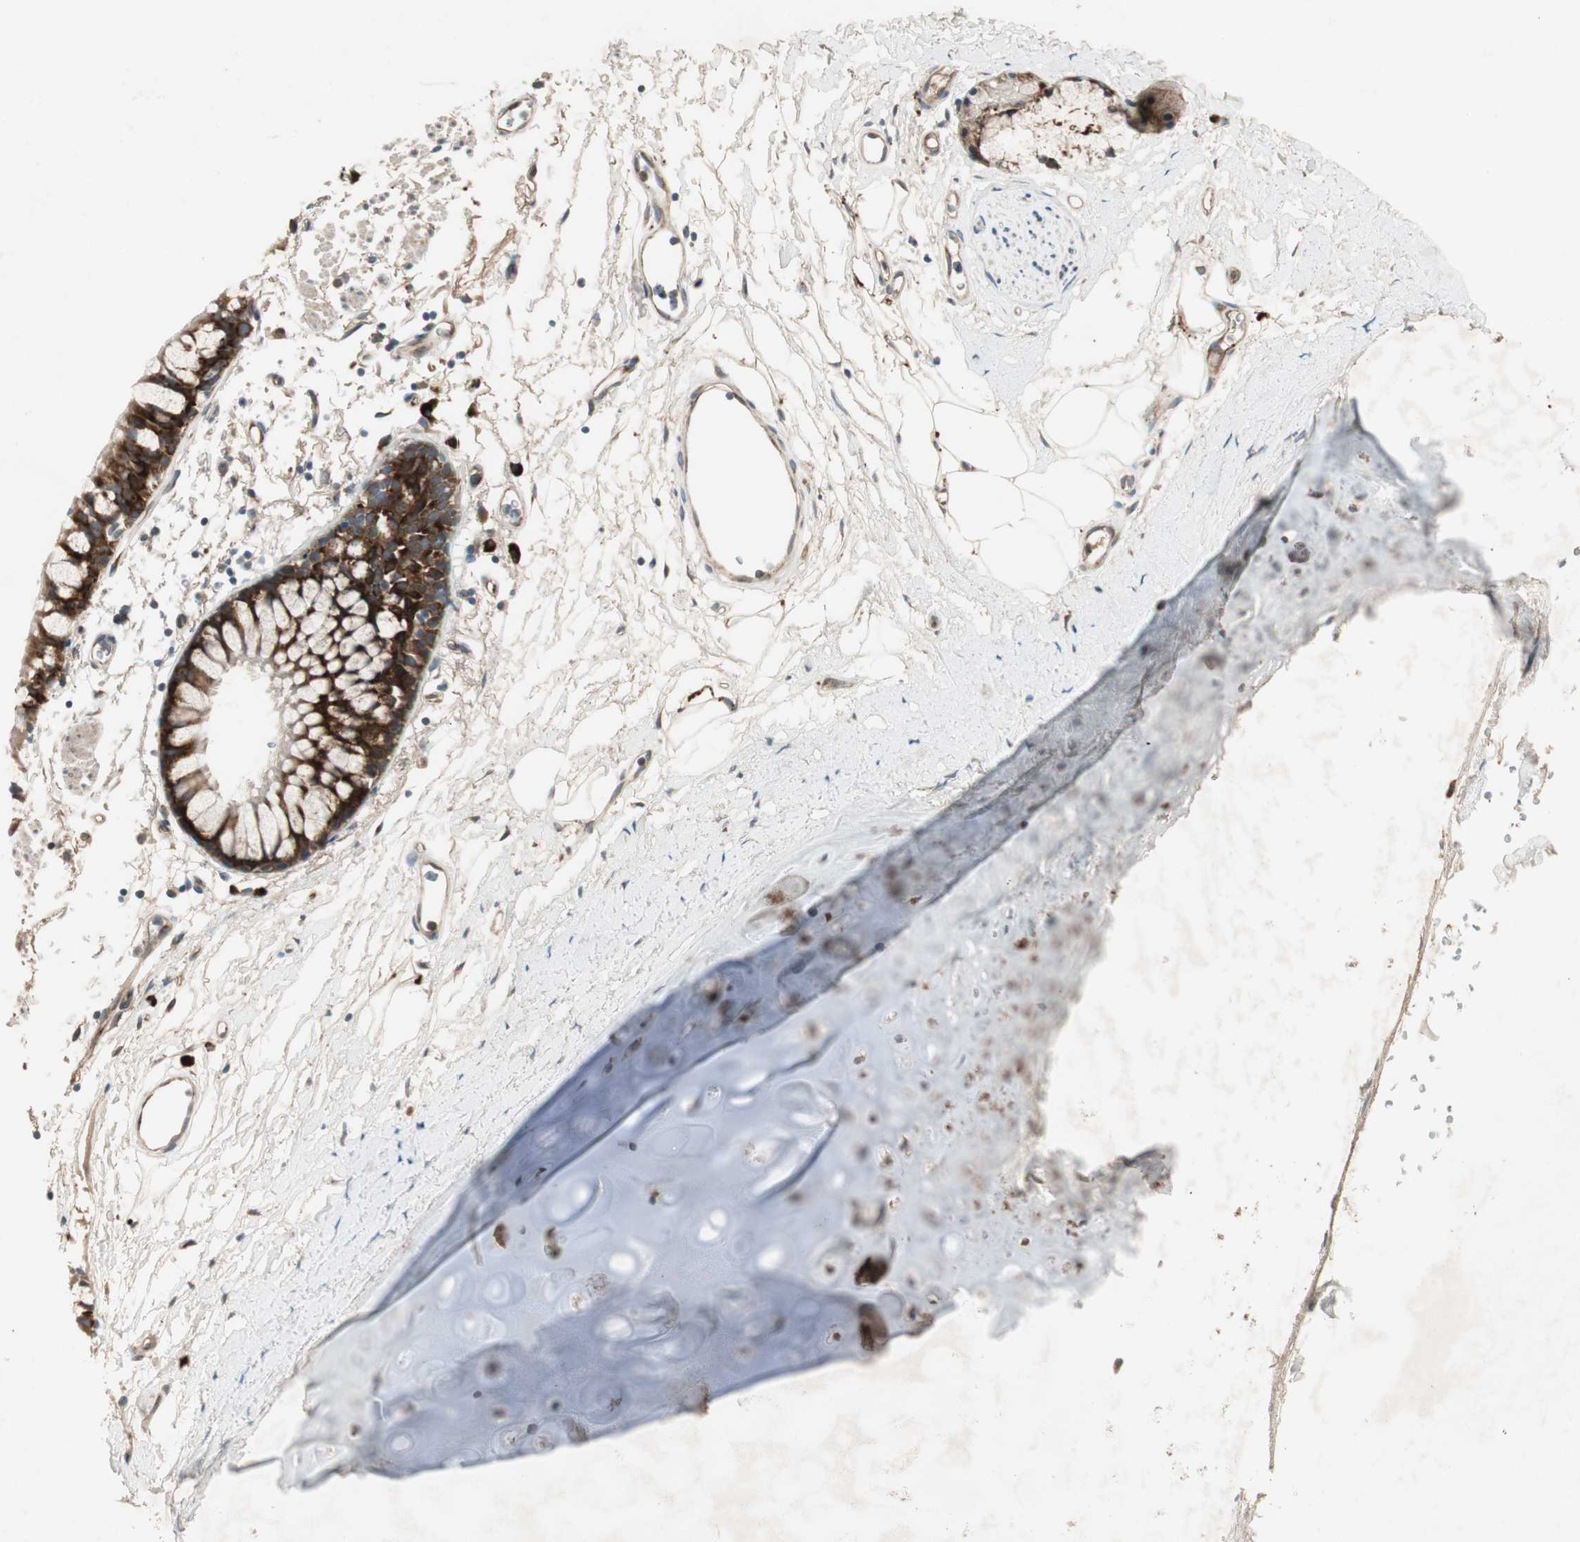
{"staining": {"intensity": "strong", "quantity": ">75%", "location": "cytoplasmic/membranous"}, "tissue": "bronchus", "cell_type": "Respiratory epithelial cells", "image_type": "normal", "snomed": [{"axis": "morphology", "description": "Normal tissue, NOS"}, {"axis": "topography", "description": "Bronchus"}], "caption": "This histopathology image exhibits immunohistochemistry staining of unremarkable bronchus, with high strong cytoplasmic/membranous expression in about >75% of respiratory epithelial cells.", "gene": "APOO", "patient": {"sex": "female", "age": 73}}